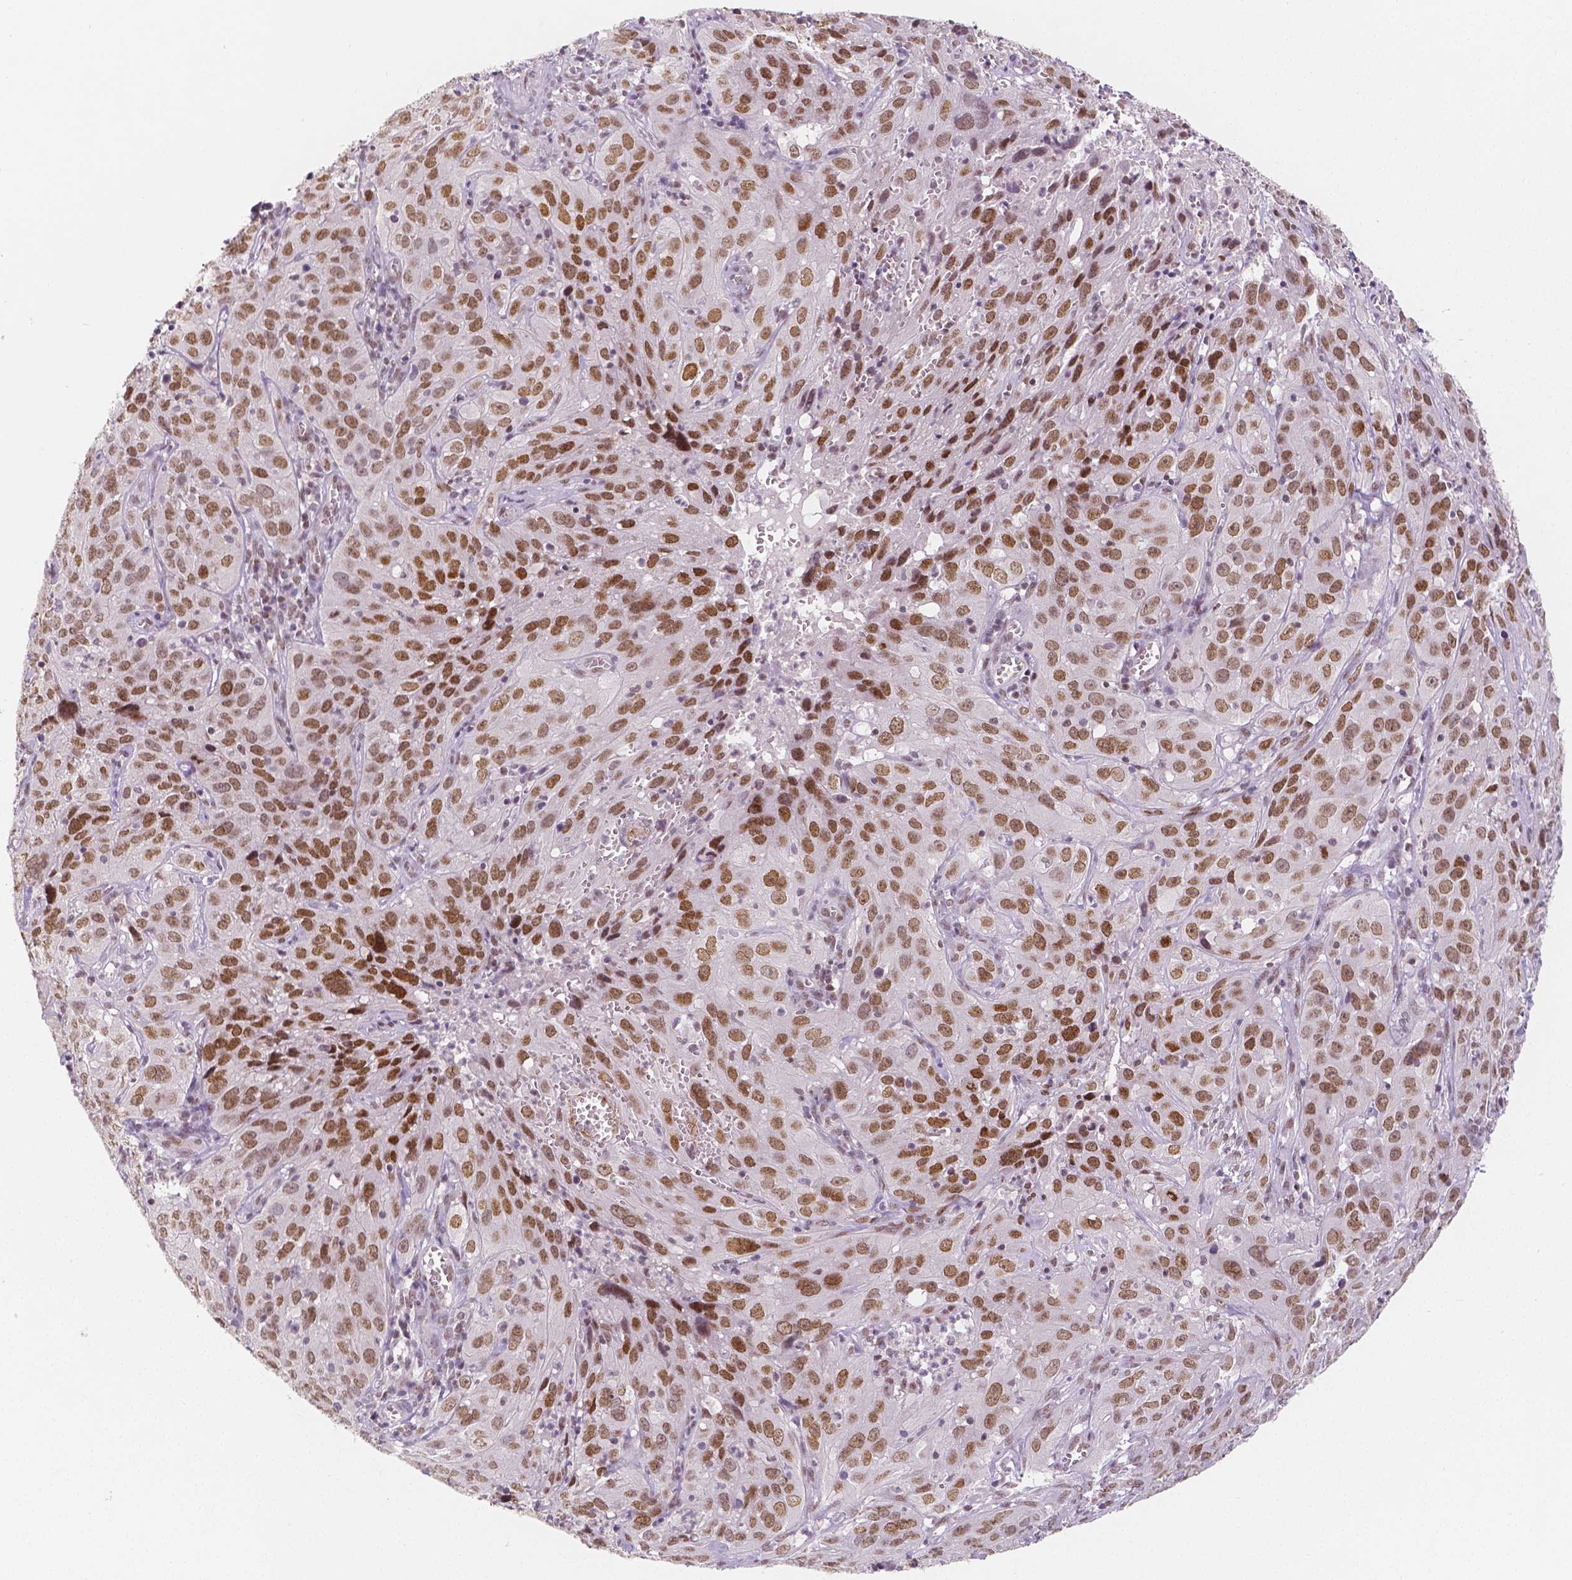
{"staining": {"intensity": "moderate", "quantity": ">75%", "location": "nuclear"}, "tissue": "cervical cancer", "cell_type": "Tumor cells", "image_type": "cancer", "snomed": [{"axis": "morphology", "description": "Squamous cell carcinoma, NOS"}, {"axis": "topography", "description": "Cervix"}], "caption": "Tumor cells demonstrate moderate nuclear positivity in about >75% of cells in squamous cell carcinoma (cervical).", "gene": "KDM5B", "patient": {"sex": "female", "age": 32}}